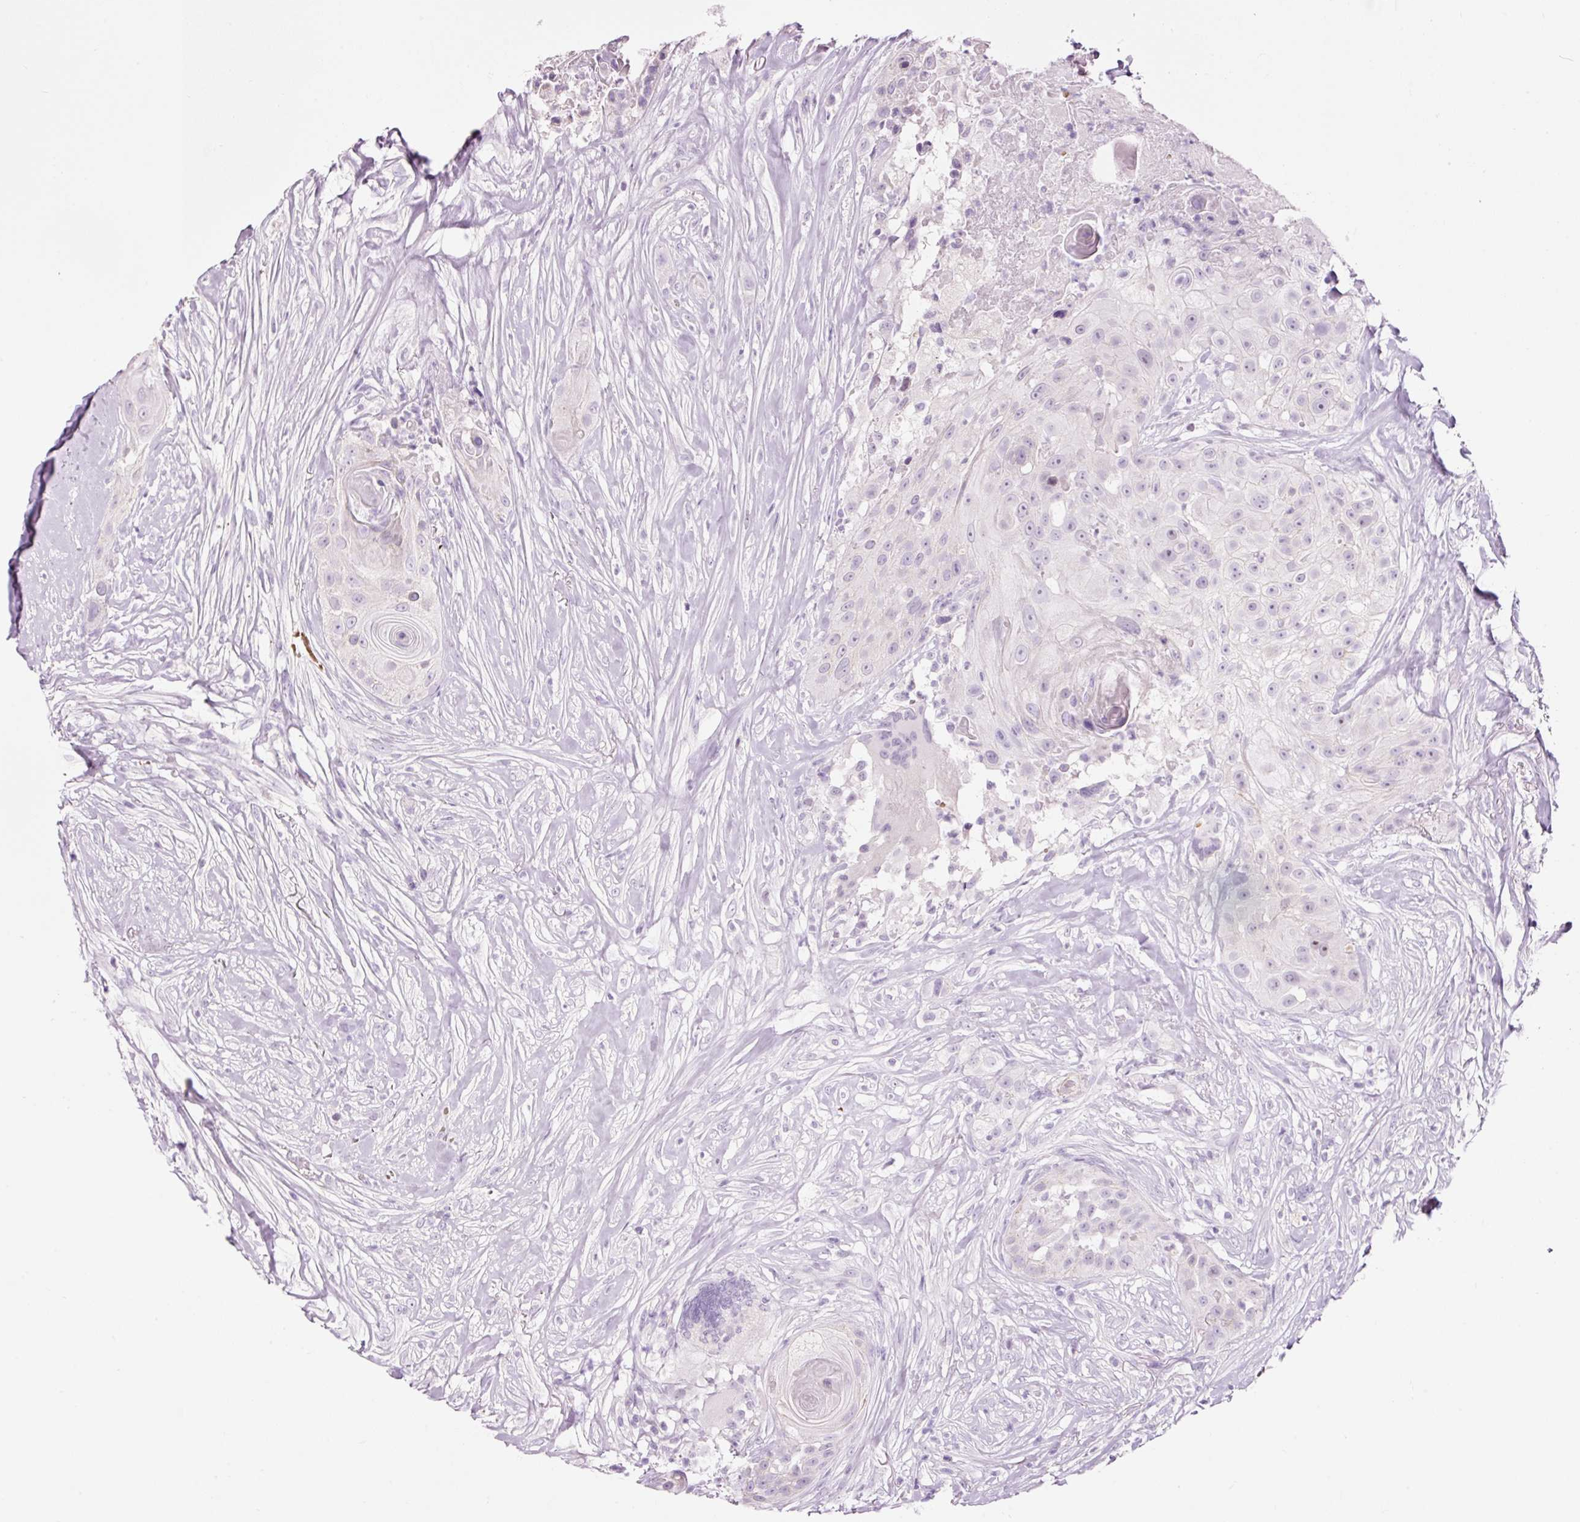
{"staining": {"intensity": "negative", "quantity": "none", "location": "none"}, "tissue": "head and neck cancer", "cell_type": "Tumor cells", "image_type": "cancer", "snomed": [{"axis": "morphology", "description": "Squamous cell carcinoma, NOS"}, {"axis": "topography", "description": "Head-Neck"}], "caption": "Tumor cells are negative for protein expression in human head and neck squamous cell carcinoma.", "gene": "DHRS11", "patient": {"sex": "male", "age": 83}}